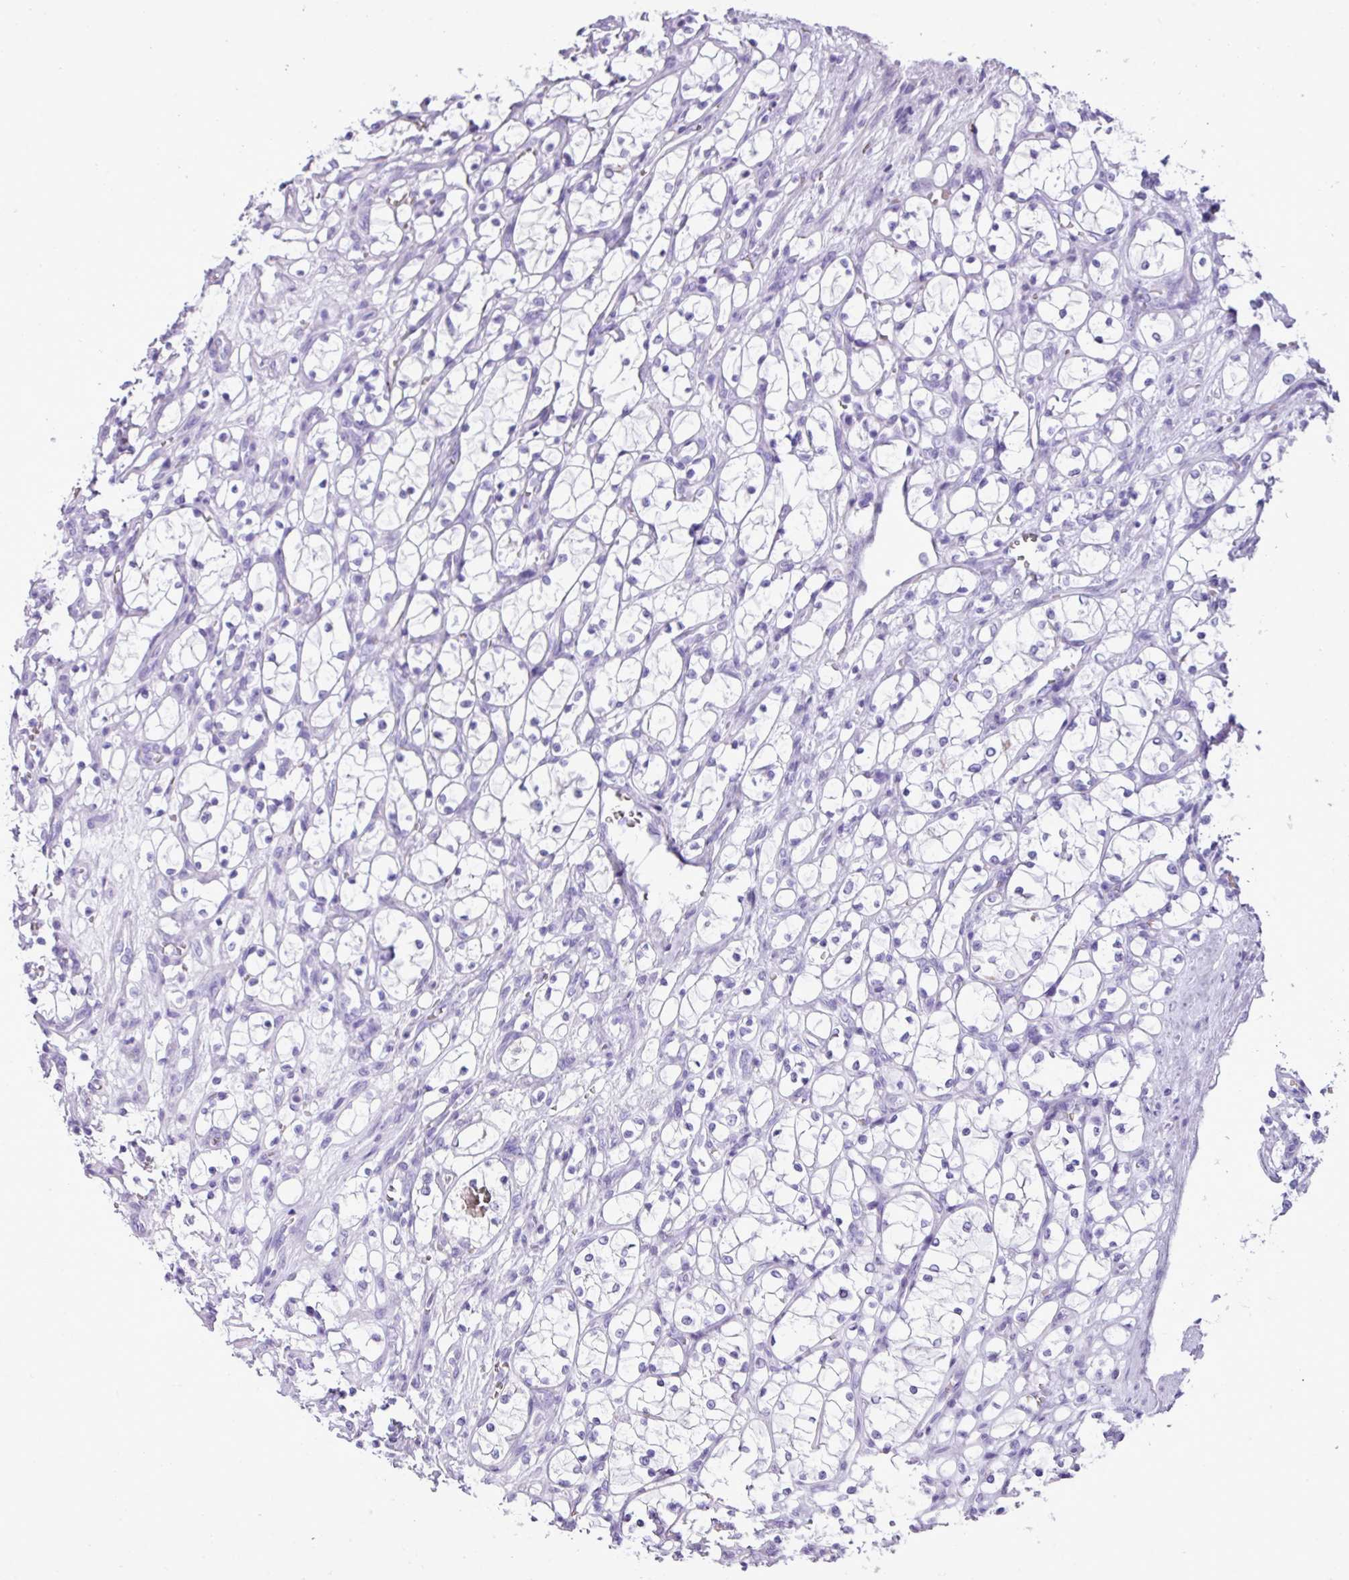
{"staining": {"intensity": "negative", "quantity": "none", "location": "none"}, "tissue": "renal cancer", "cell_type": "Tumor cells", "image_type": "cancer", "snomed": [{"axis": "morphology", "description": "Adenocarcinoma, NOS"}, {"axis": "topography", "description": "Kidney"}], "caption": "This is a photomicrograph of IHC staining of renal adenocarcinoma, which shows no staining in tumor cells.", "gene": "ZSCAN5A", "patient": {"sex": "female", "age": 69}}